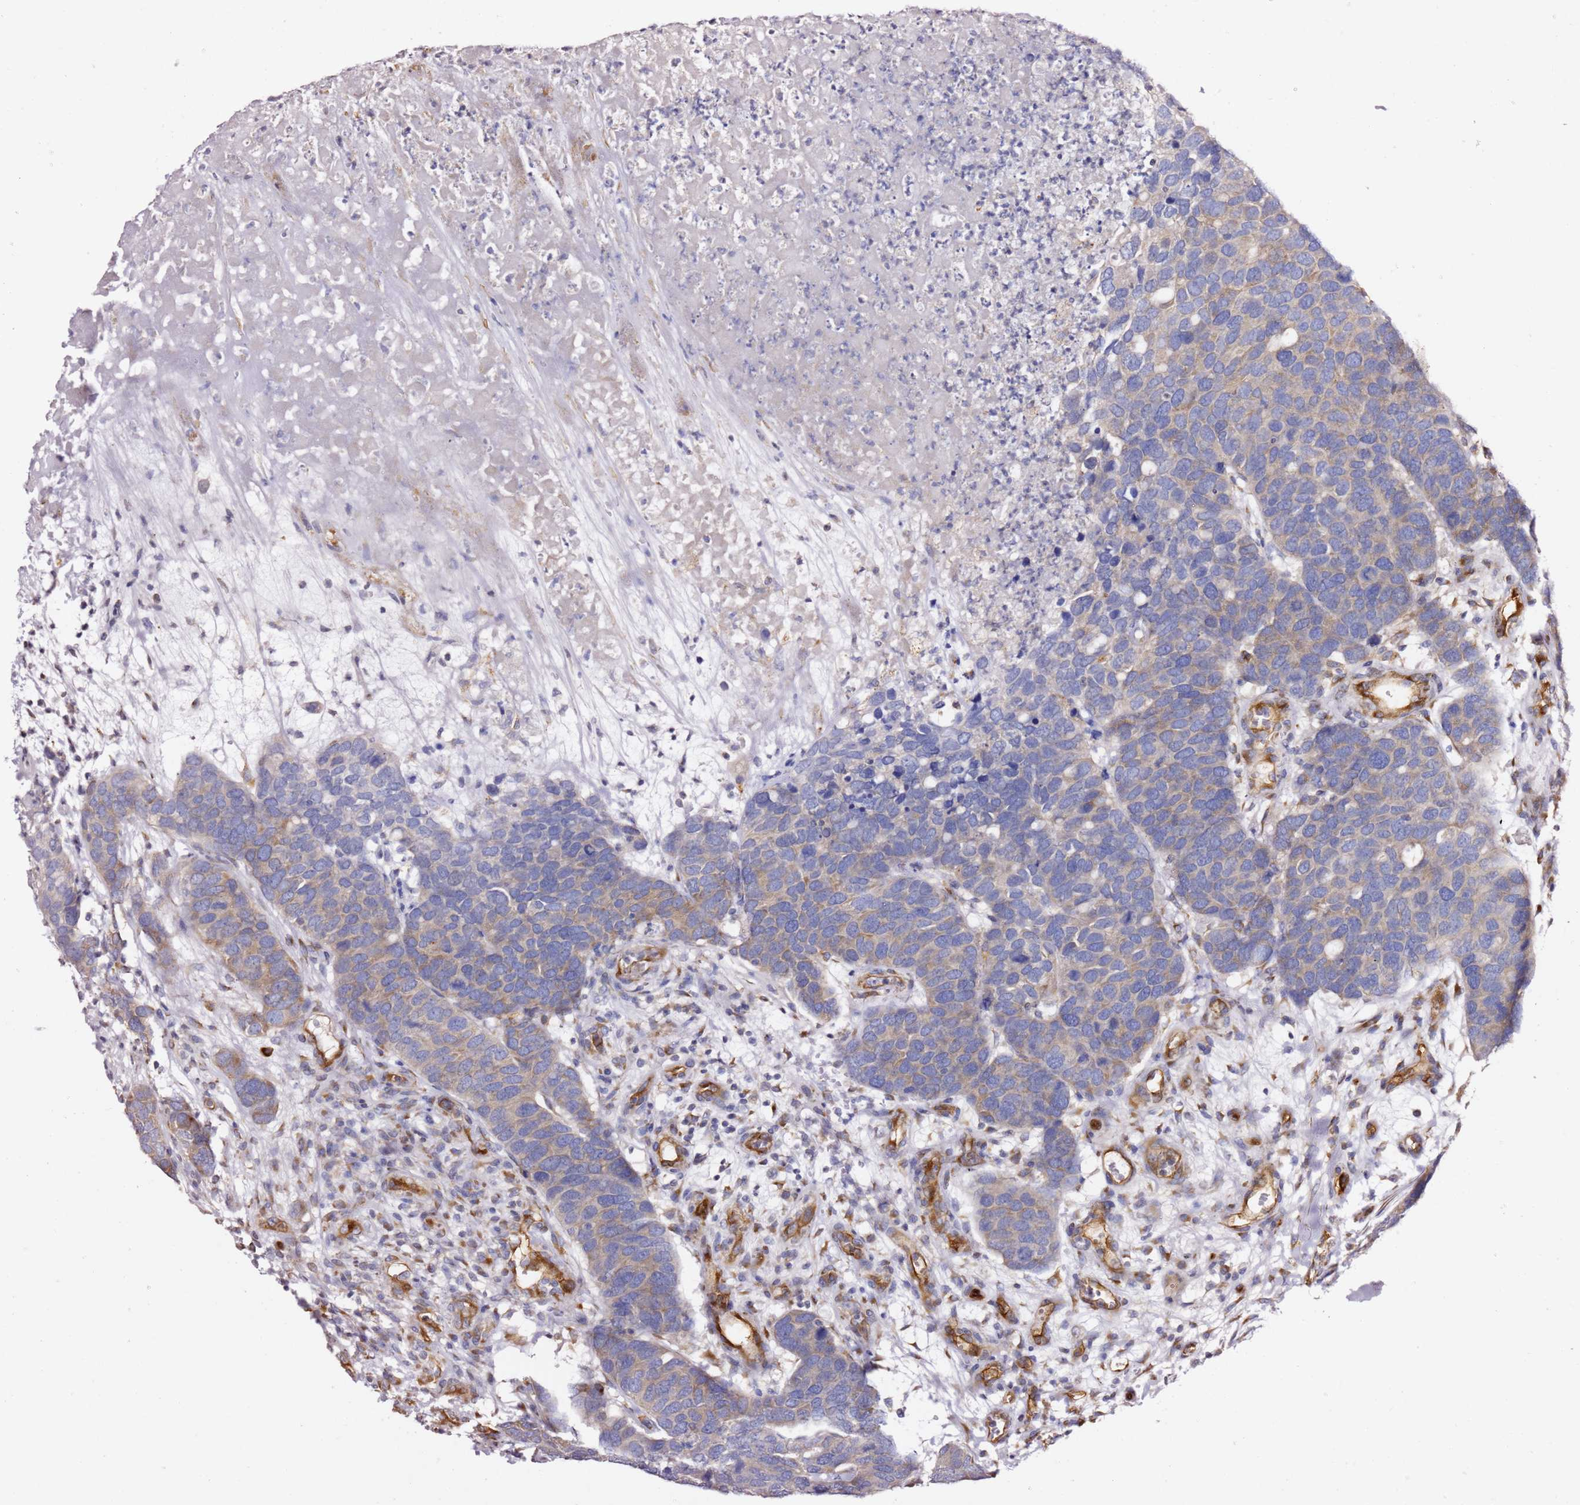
{"staining": {"intensity": "weak", "quantity": "25%-75%", "location": "cytoplasmic/membranous"}, "tissue": "breast cancer", "cell_type": "Tumor cells", "image_type": "cancer", "snomed": [{"axis": "morphology", "description": "Duct carcinoma"}, {"axis": "topography", "description": "Breast"}], "caption": "Tumor cells exhibit low levels of weak cytoplasmic/membranous positivity in approximately 25%-75% of cells in human breast cancer (infiltrating ductal carcinoma). Nuclei are stained in blue.", "gene": "KIF7", "patient": {"sex": "female", "age": 83}}